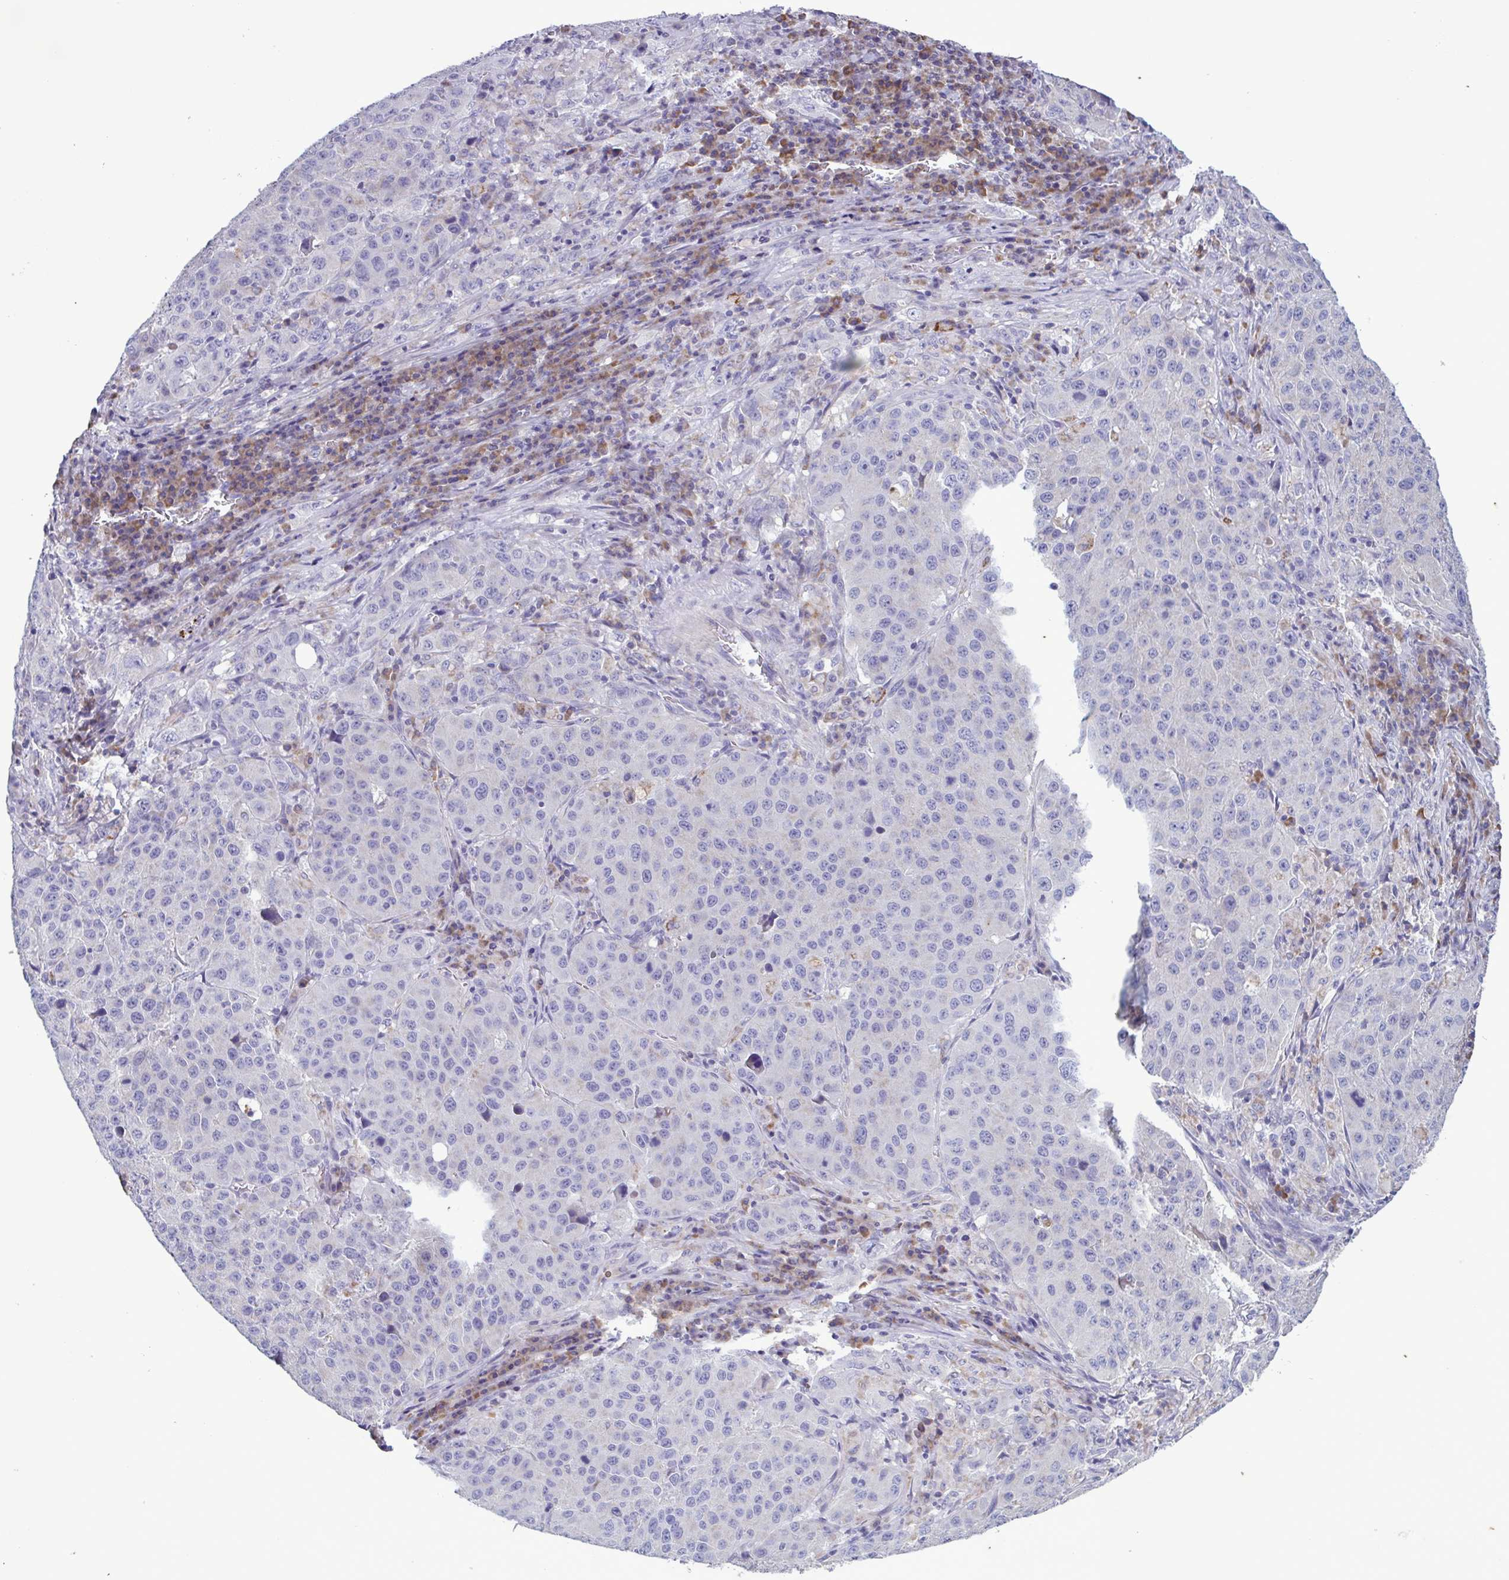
{"staining": {"intensity": "negative", "quantity": "none", "location": "none"}, "tissue": "stomach cancer", "cell_type": "Tumor cells", "image_type": "cancer", "snomed": [{"axis": "morphology", "description": "Adenocarcinoma, NOS"}, {"axis": "topography", "description": "Stomach"}], "caption": "Tumor cells are negative for protein expression in human adenocarcinoma (stomach). Nuclei are stained in blue.", "gene": "F13B", "patient": {"sex": "male", "age": 71}}